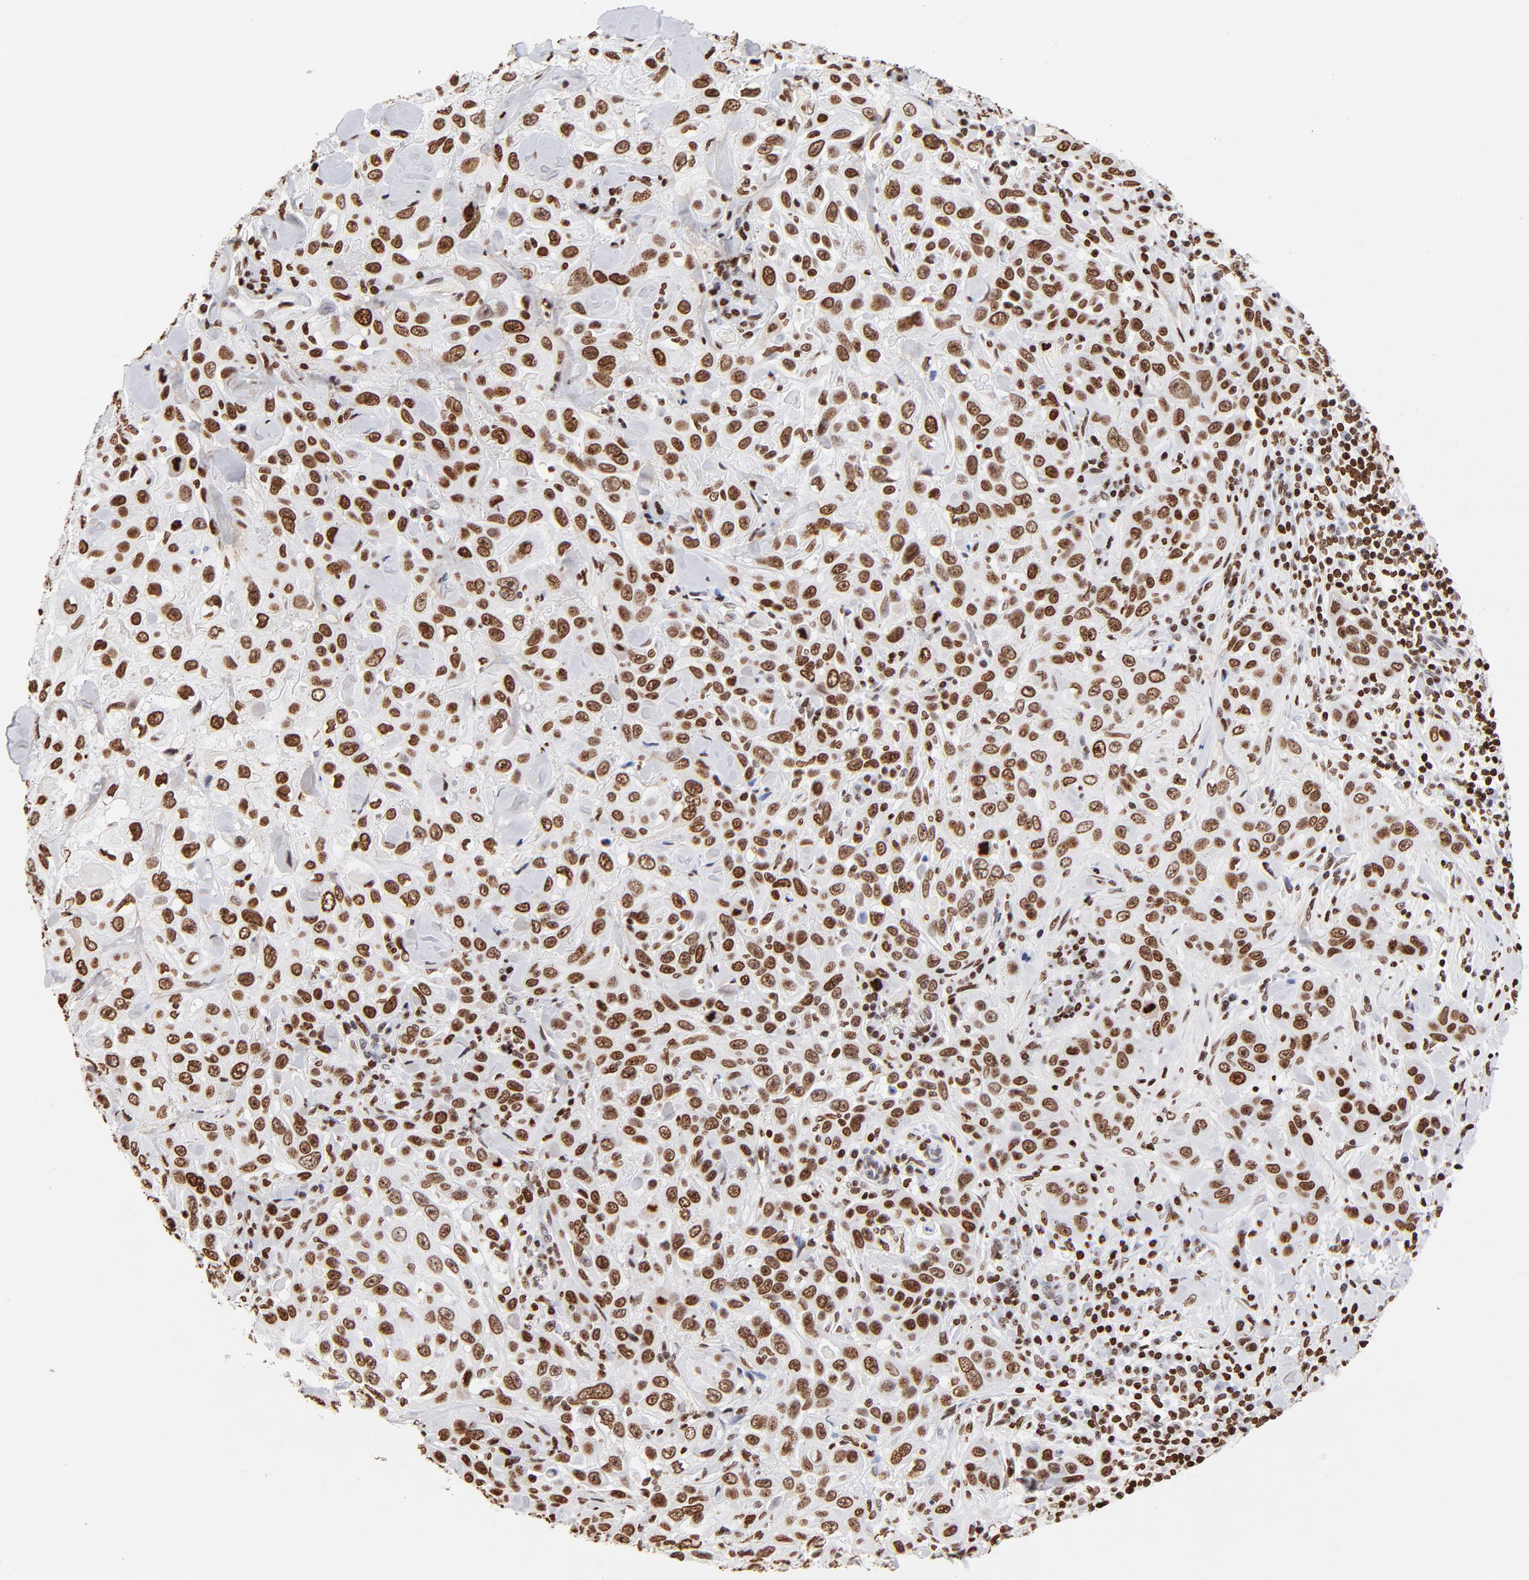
{"staining": {"intensity": "strong", "quantity": ">75%", "location": "nuclear"}, "tissue": "skin cancer", "cell_type": "Tumor cells", "image_type": "cancer", "snomed": [{"axis": "morphology", "description": "Squamous cell carcinoma, NOS"}, {"axis": "topography", "description": "Skin"}], "caption": "Protein staining of squamous cell carcinoma (skin) tissue exhibits strong nuclear staining in about >75% of tumor cells. (DAB (3,3'-diaminobenzidine) IHC, brown staining for protein, blue staining for nuclei).", "gene": "FBH1", "patient": {"sex": "male", "age": 84}}